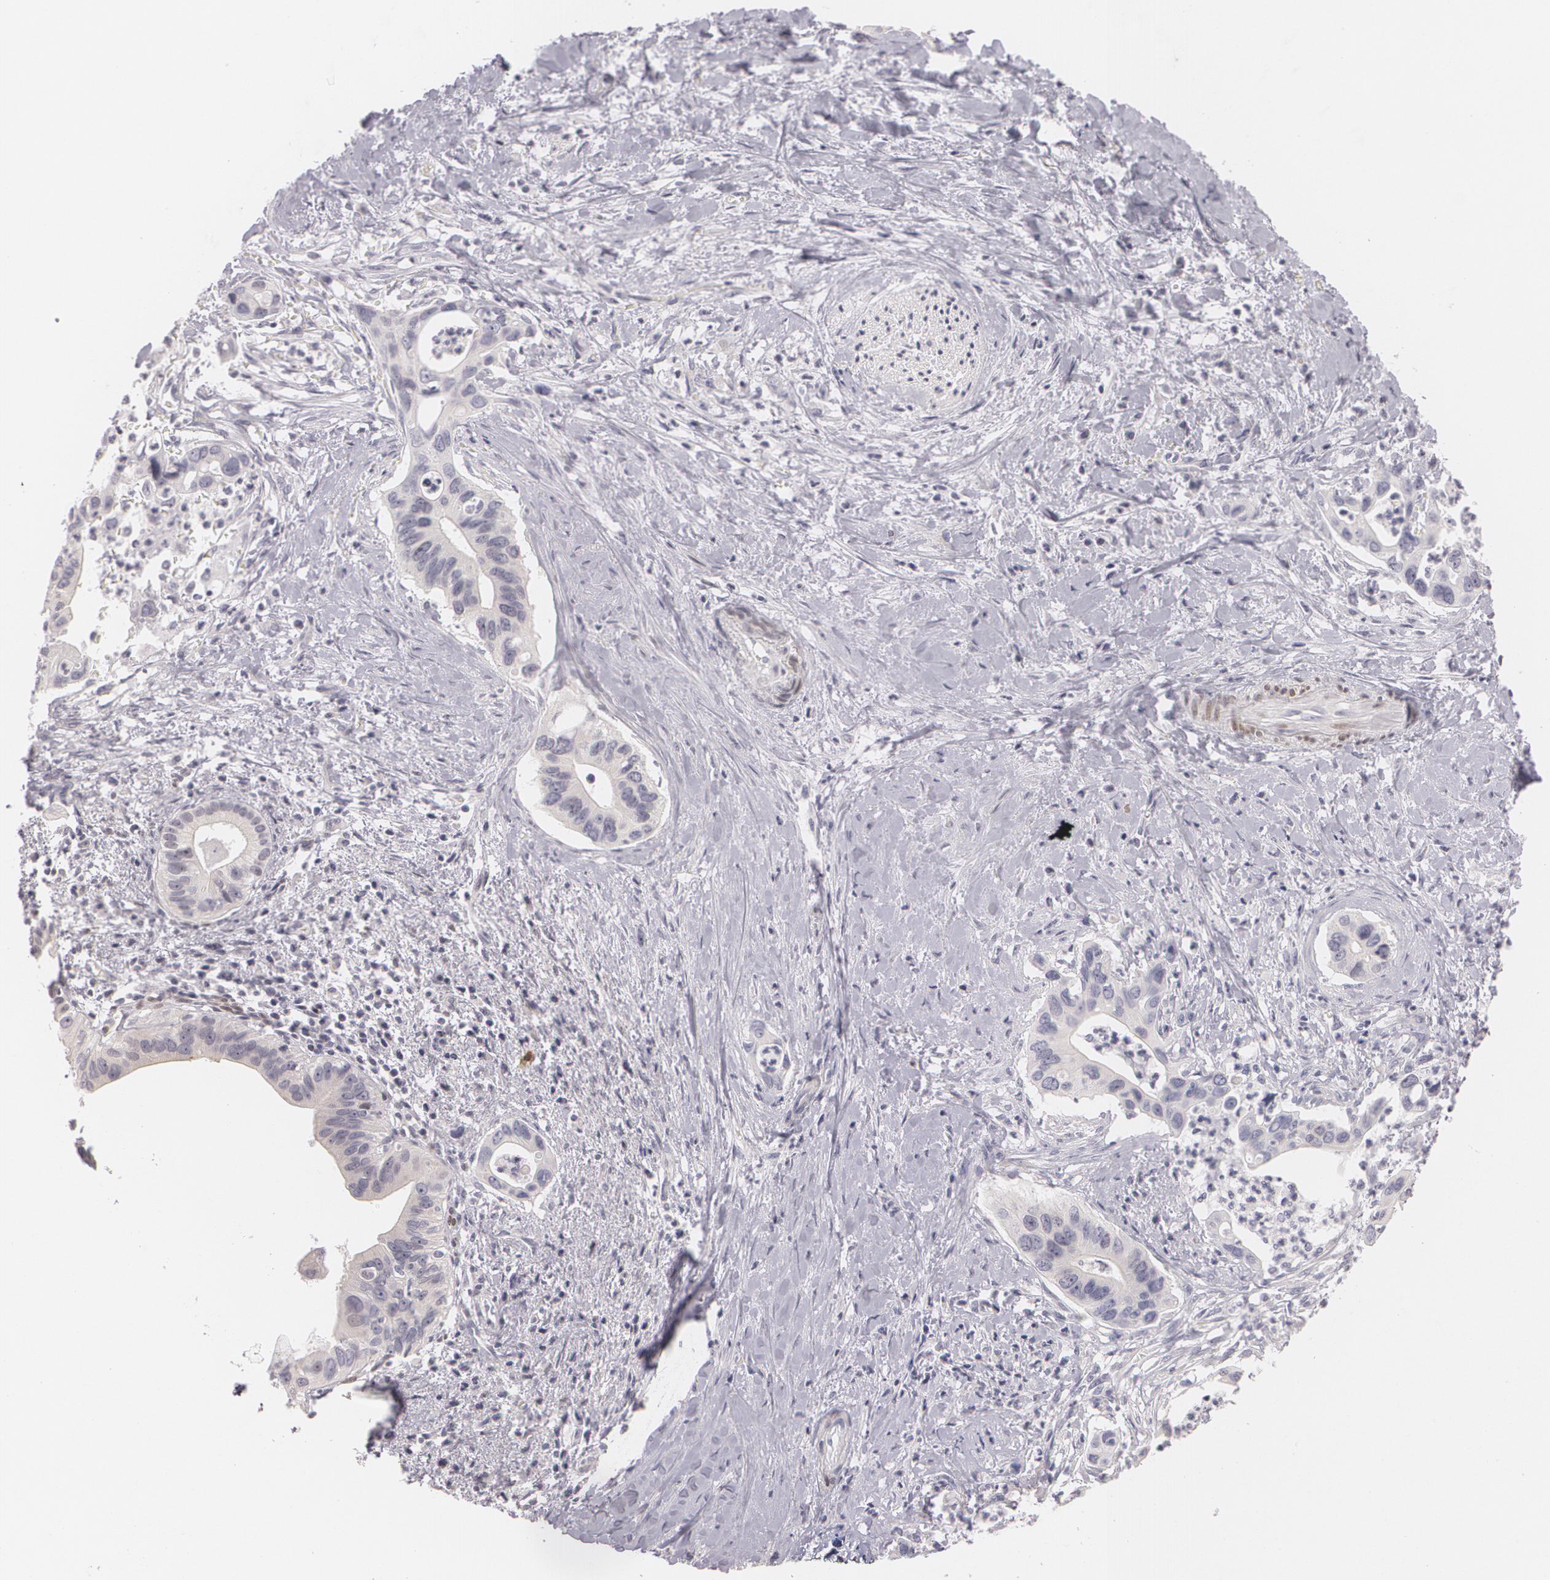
{"staining": {"intensity": "negative", "quantity": "none", "location": "none"}, "tissue": "liver cancer", "cell_type": "Tumor cells", "image_type": "cancer", "snomed": [{"axis": "morphology", "description": "Cholangiocarcinoma"}, {"axis": "topography", "description": "Liver"}], "caption": "The image shows no significant staining in tumor cells of liver cancer.", "gene": "ZBTB16", "patient": {"sex": "female", "age": 65}}